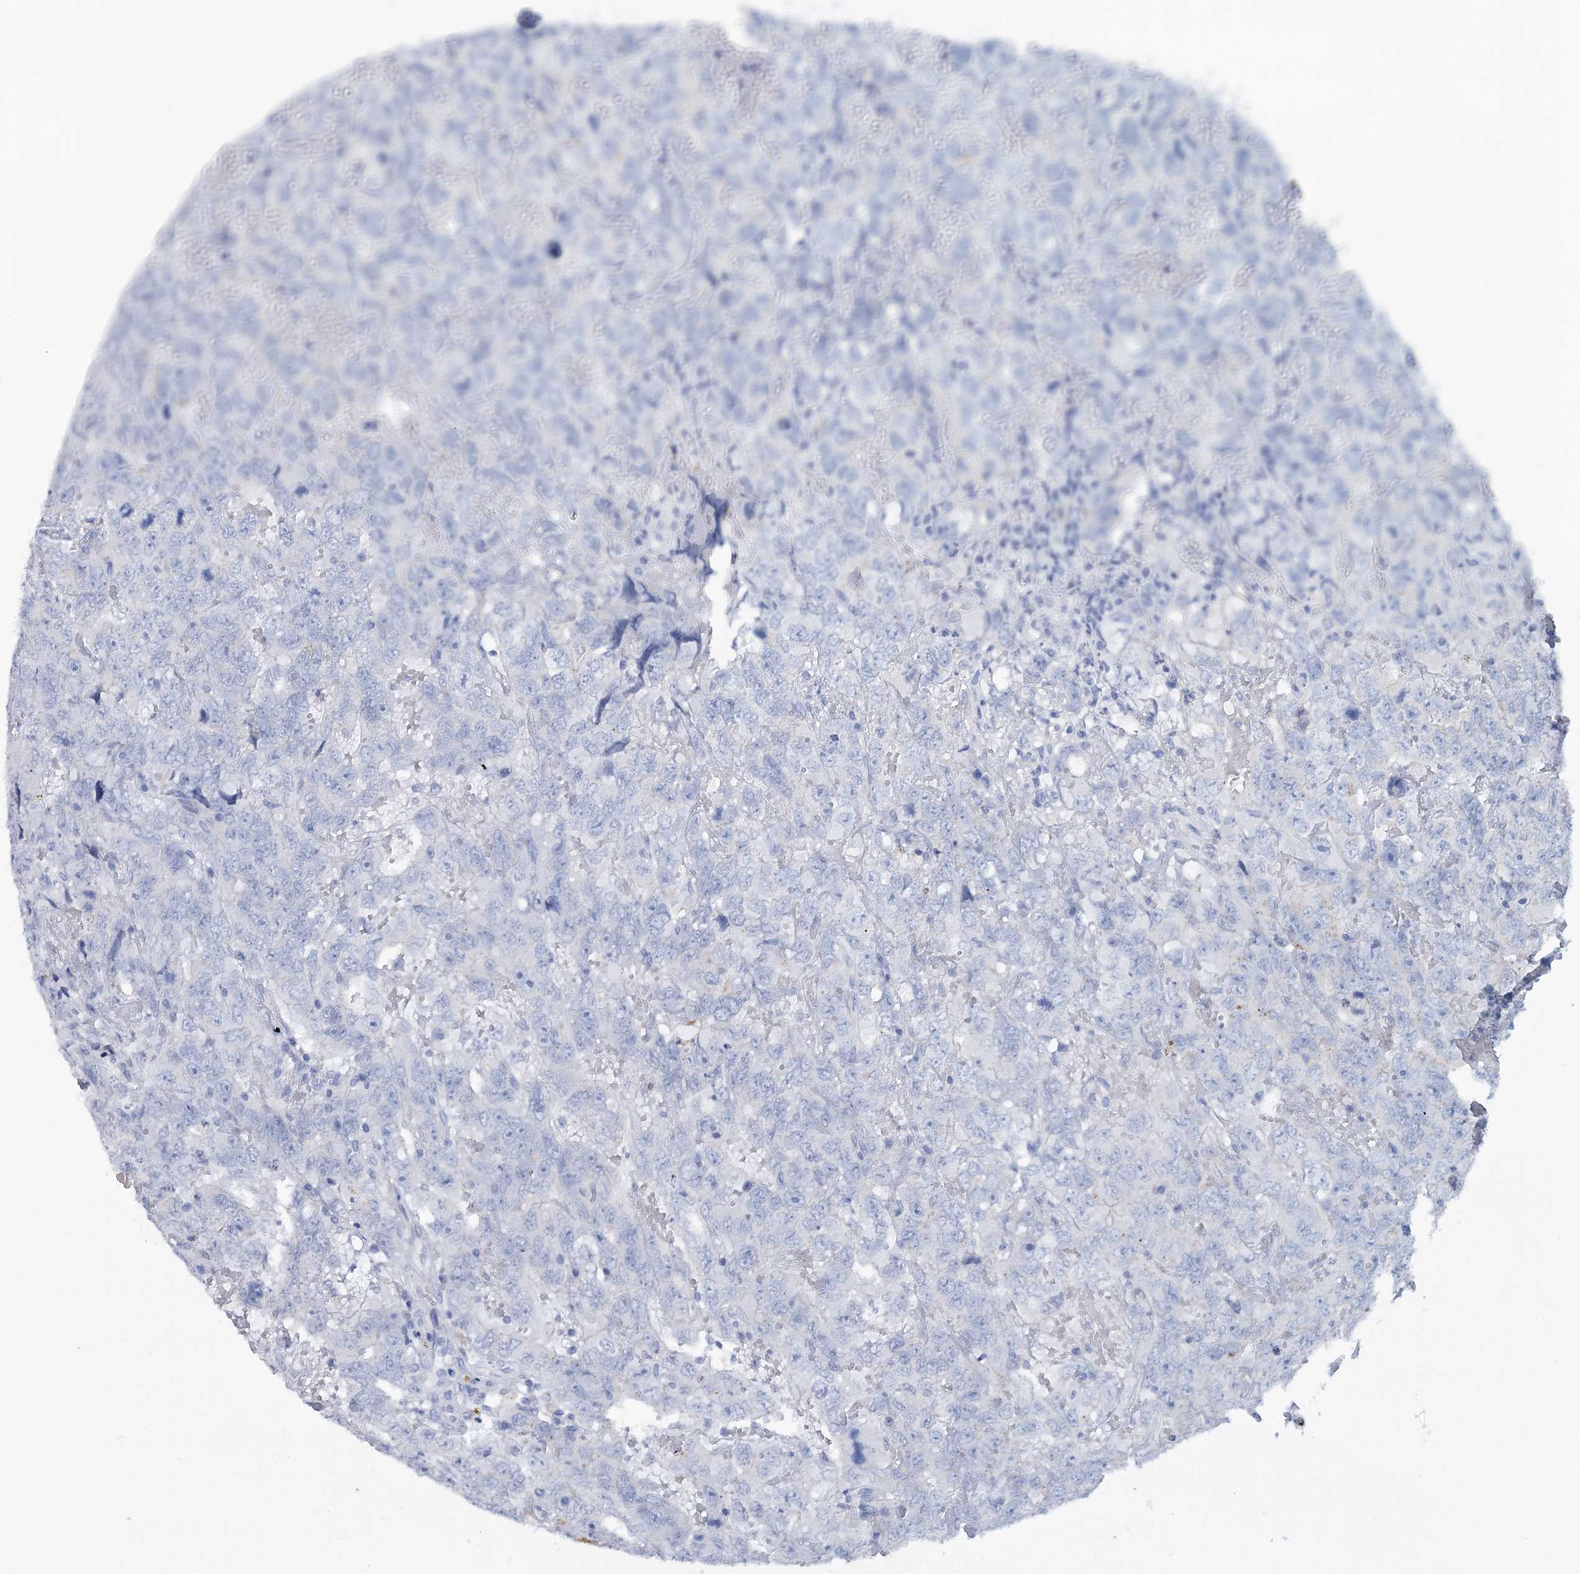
{"staining": {"intensity": "negative", "quantity": "none", "location": "none"}, "tissue": "testis cancer", "cell_type": "Tumor cells", "image_type": "cancer", "snomed": [{"axis": "morphology", "description": "Carcinoma, Embryonal, NOS"}, {"axis": "topography", "description": "Testis"}], "caption": "A high-resolution image shows immunohistochemistry (IHC) staining of testis cancer, which reveals no significant positivity in tumor cells.", "gene": "METTL7B", "patient": {"sex": "male", "age": 45}}